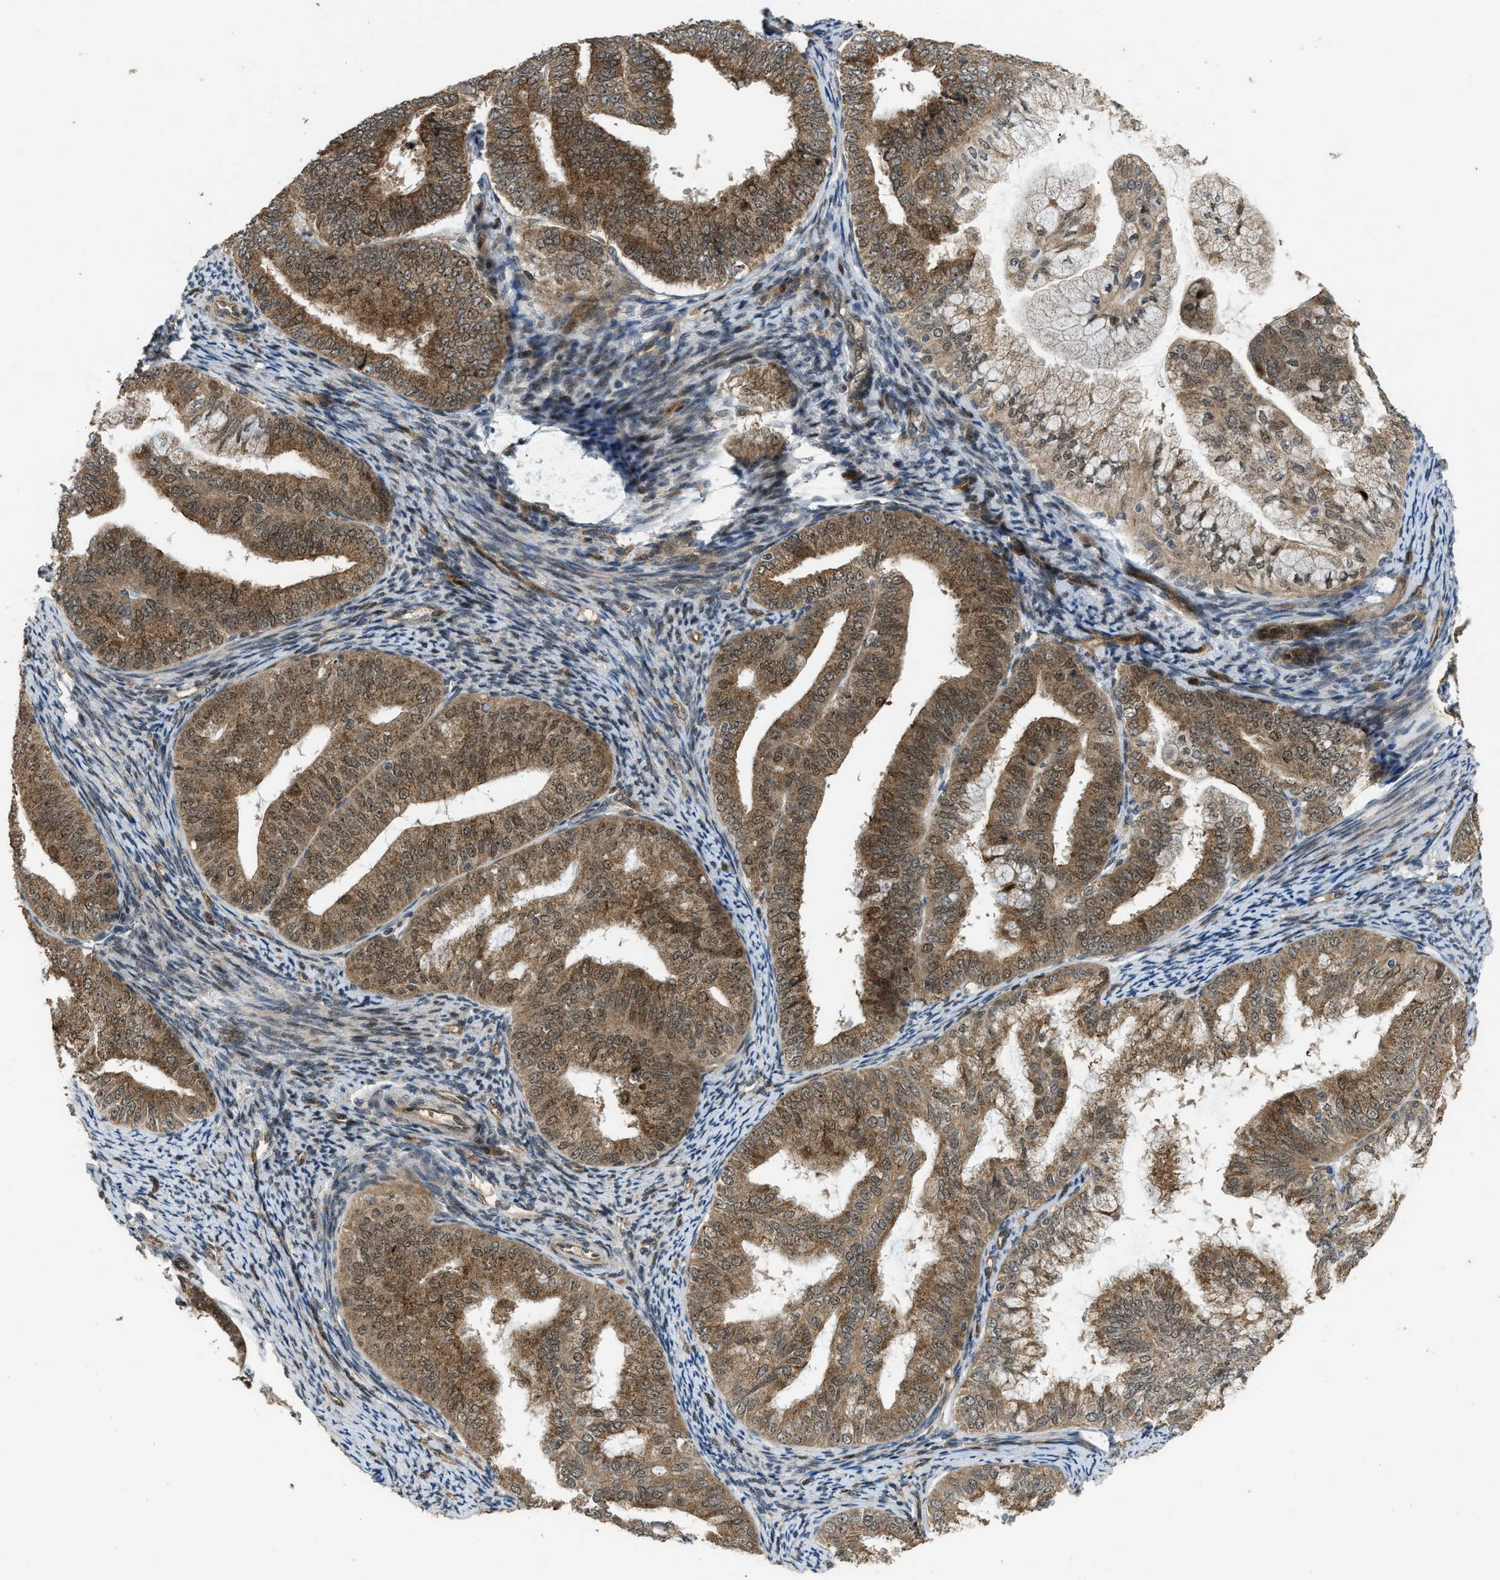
{"staining": {"intensity": "moderate", "quantity": ">75%", "location": "cytoplasmic/membranous,nuclear"}, "tissue": "endometrial cancer", "cell_type": "Tumor cells", "image_type": "cancer", "snomed": [{"axis": "morphology", "description": "Adenocarcinoma, NOS"}, {"axis": "topography", "description": "Endometrium"}], "caption": "Approximately >75% of tumor cells in endometrial cancer (adenocarcinoma) display moderate cytoplasmic/membranous and nuclear protein expression as visualized by brown immunohistochemical staining.", "gene": "GET1", "patient": {"sex": "female", "age": 63}}